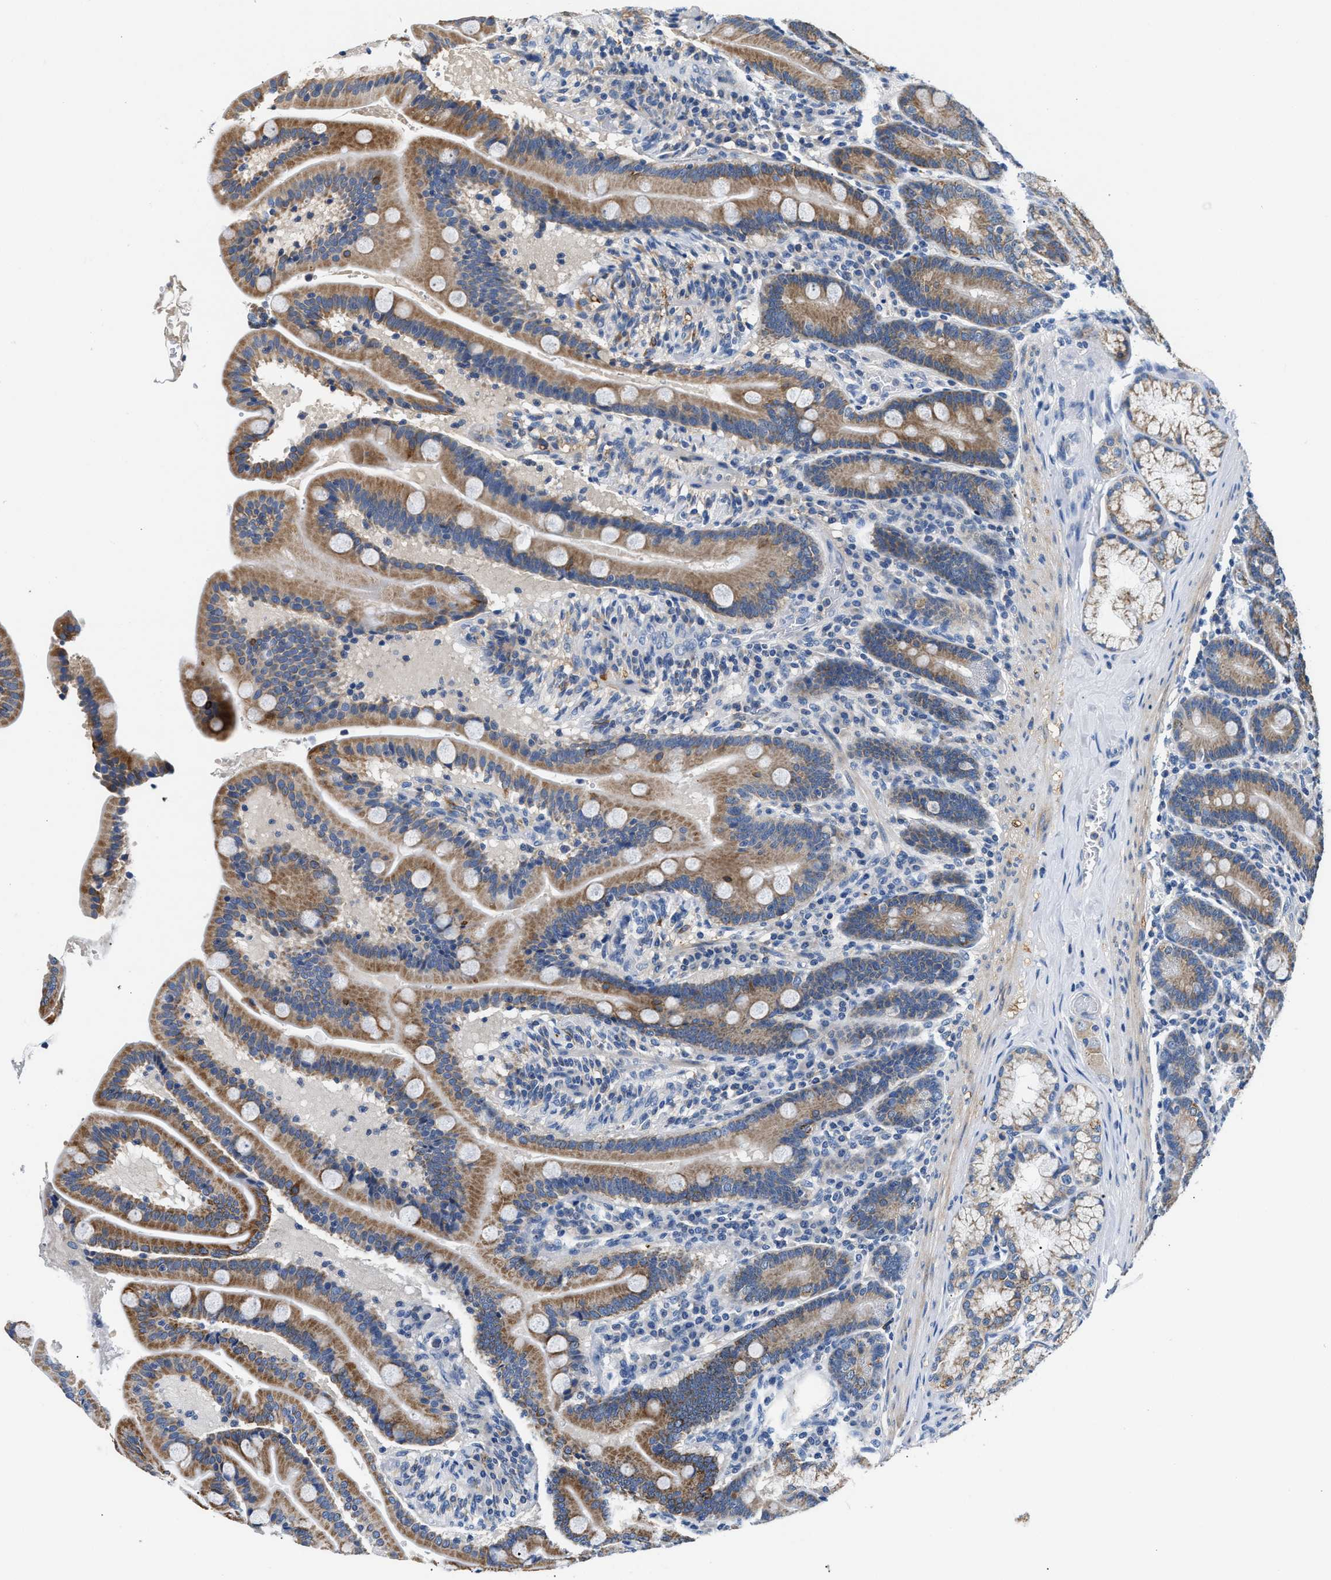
{"staining": {"intensity": "moderate", "quantity": ">75%", "location": "cytoplasmic/membranous"}, "tissue": "duodenum", "cell_type": "Glandular cells", "image_type": "normal", "snomed": [{"axis": "morphology", "description": "Normal tissue, NOS"}, {"axis": "topography", "description": "Duodenum"}], "caption": "Moderate cytoplasmic/membranous expression for a protein is appreciated in approximately >75% of glandular cells of unremarkable duodenum using immunohistochemistry.", "gene": "TUT7", "patient": {"sex": "male", "age": 54}}